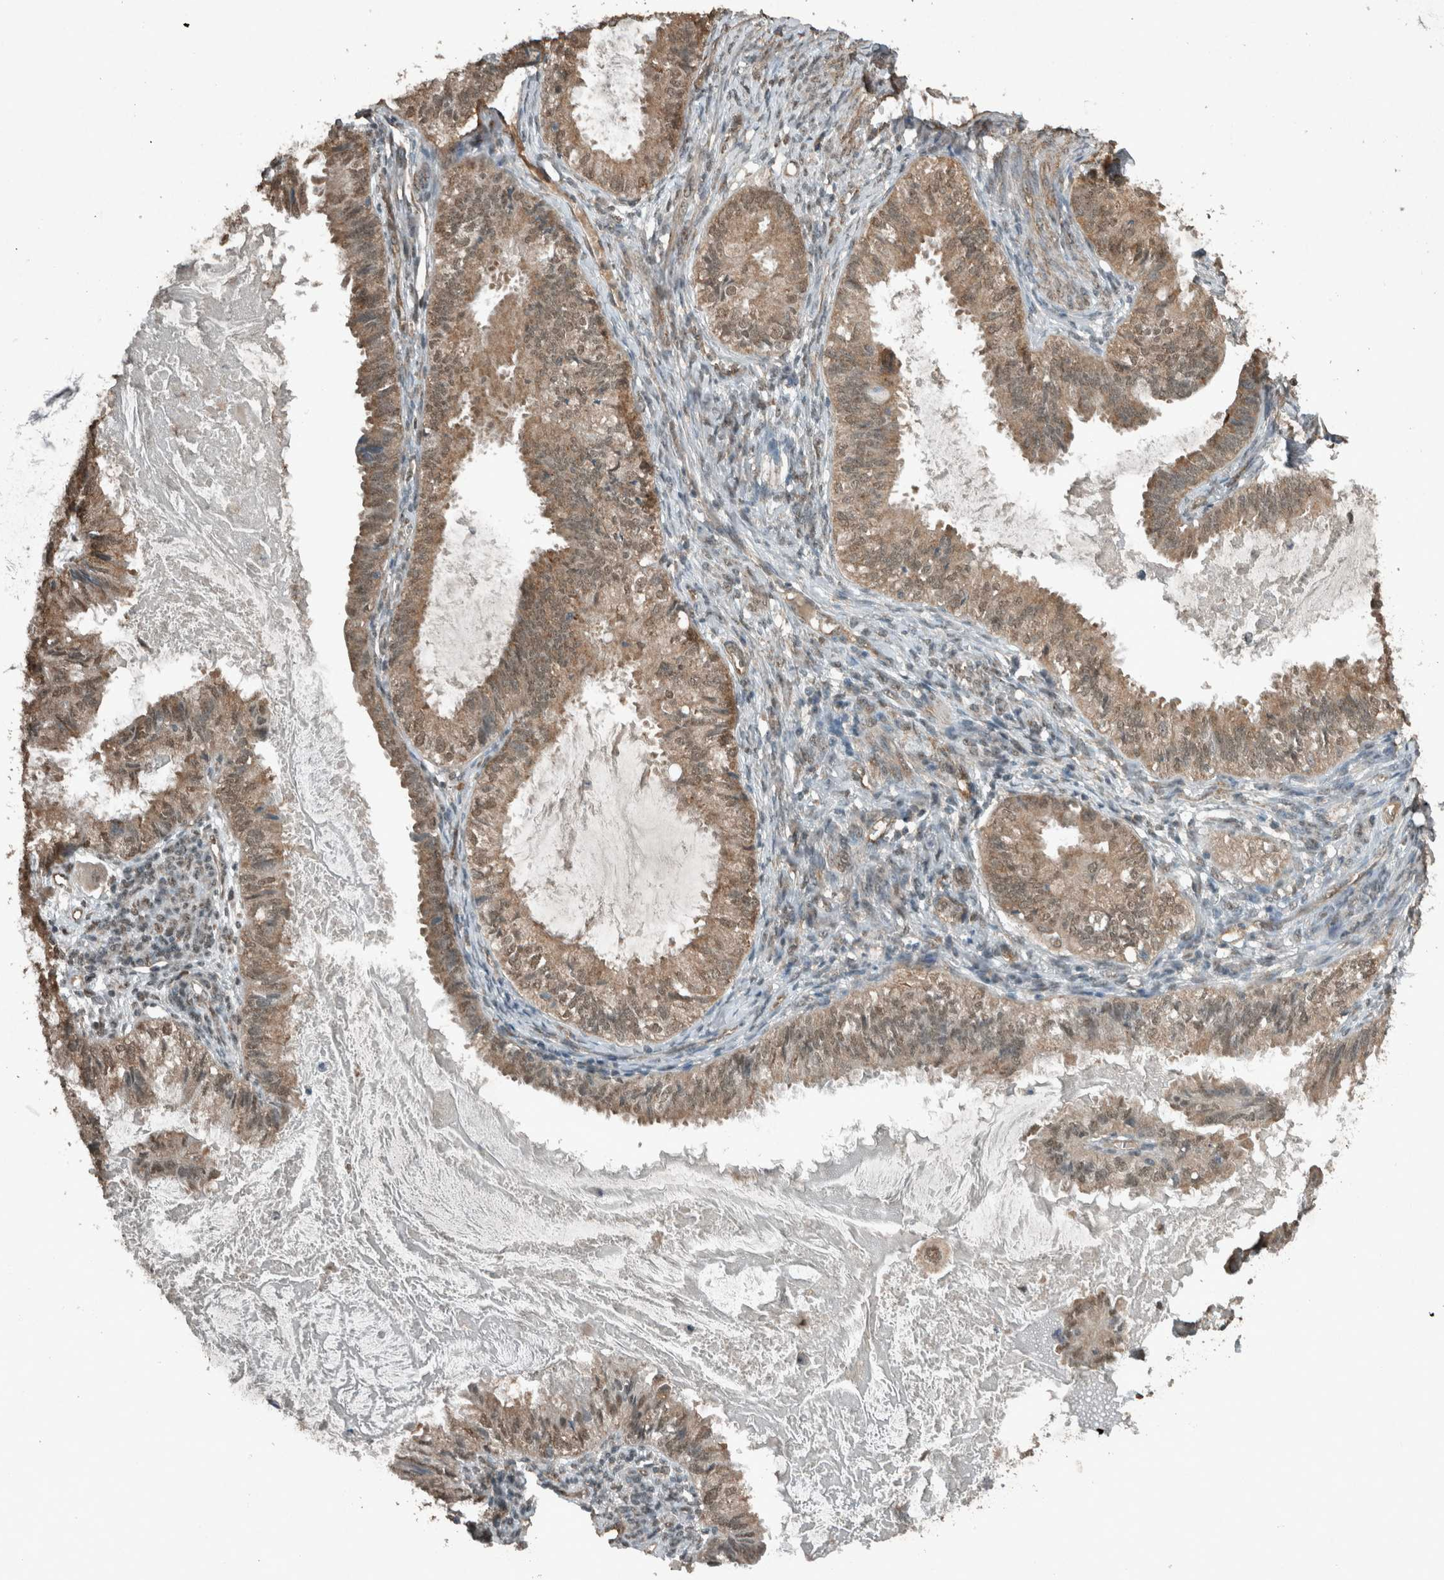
{"staining": {"intensity": "moderate", "quantity": ">75%", "location": "cytoplasmic/membranous,nuclear"}, "tissue": "cervical cancer", "cell_type": "Tumor cells", "image_type": "cancer", "snomed": [{"axis": "morphology", "description": "Normal tissue, NOS"}, {"axis": "morphology", "description": "Adenocarcinoma, NOS"}, {"axis": "topography", "description": "Cervix"}, {"axis": "topography", "description": "Endometrium"}], "caption": "An immunohistochemistry image of neoplastic tissue is shown. Protein staining in brown labels moderate cytoplasmic/membranous and nuclear positivity in cervical cancer within tumor cells.", "gene": "ARHGEF12", "patient": {"sex": "female", "age": 86}}